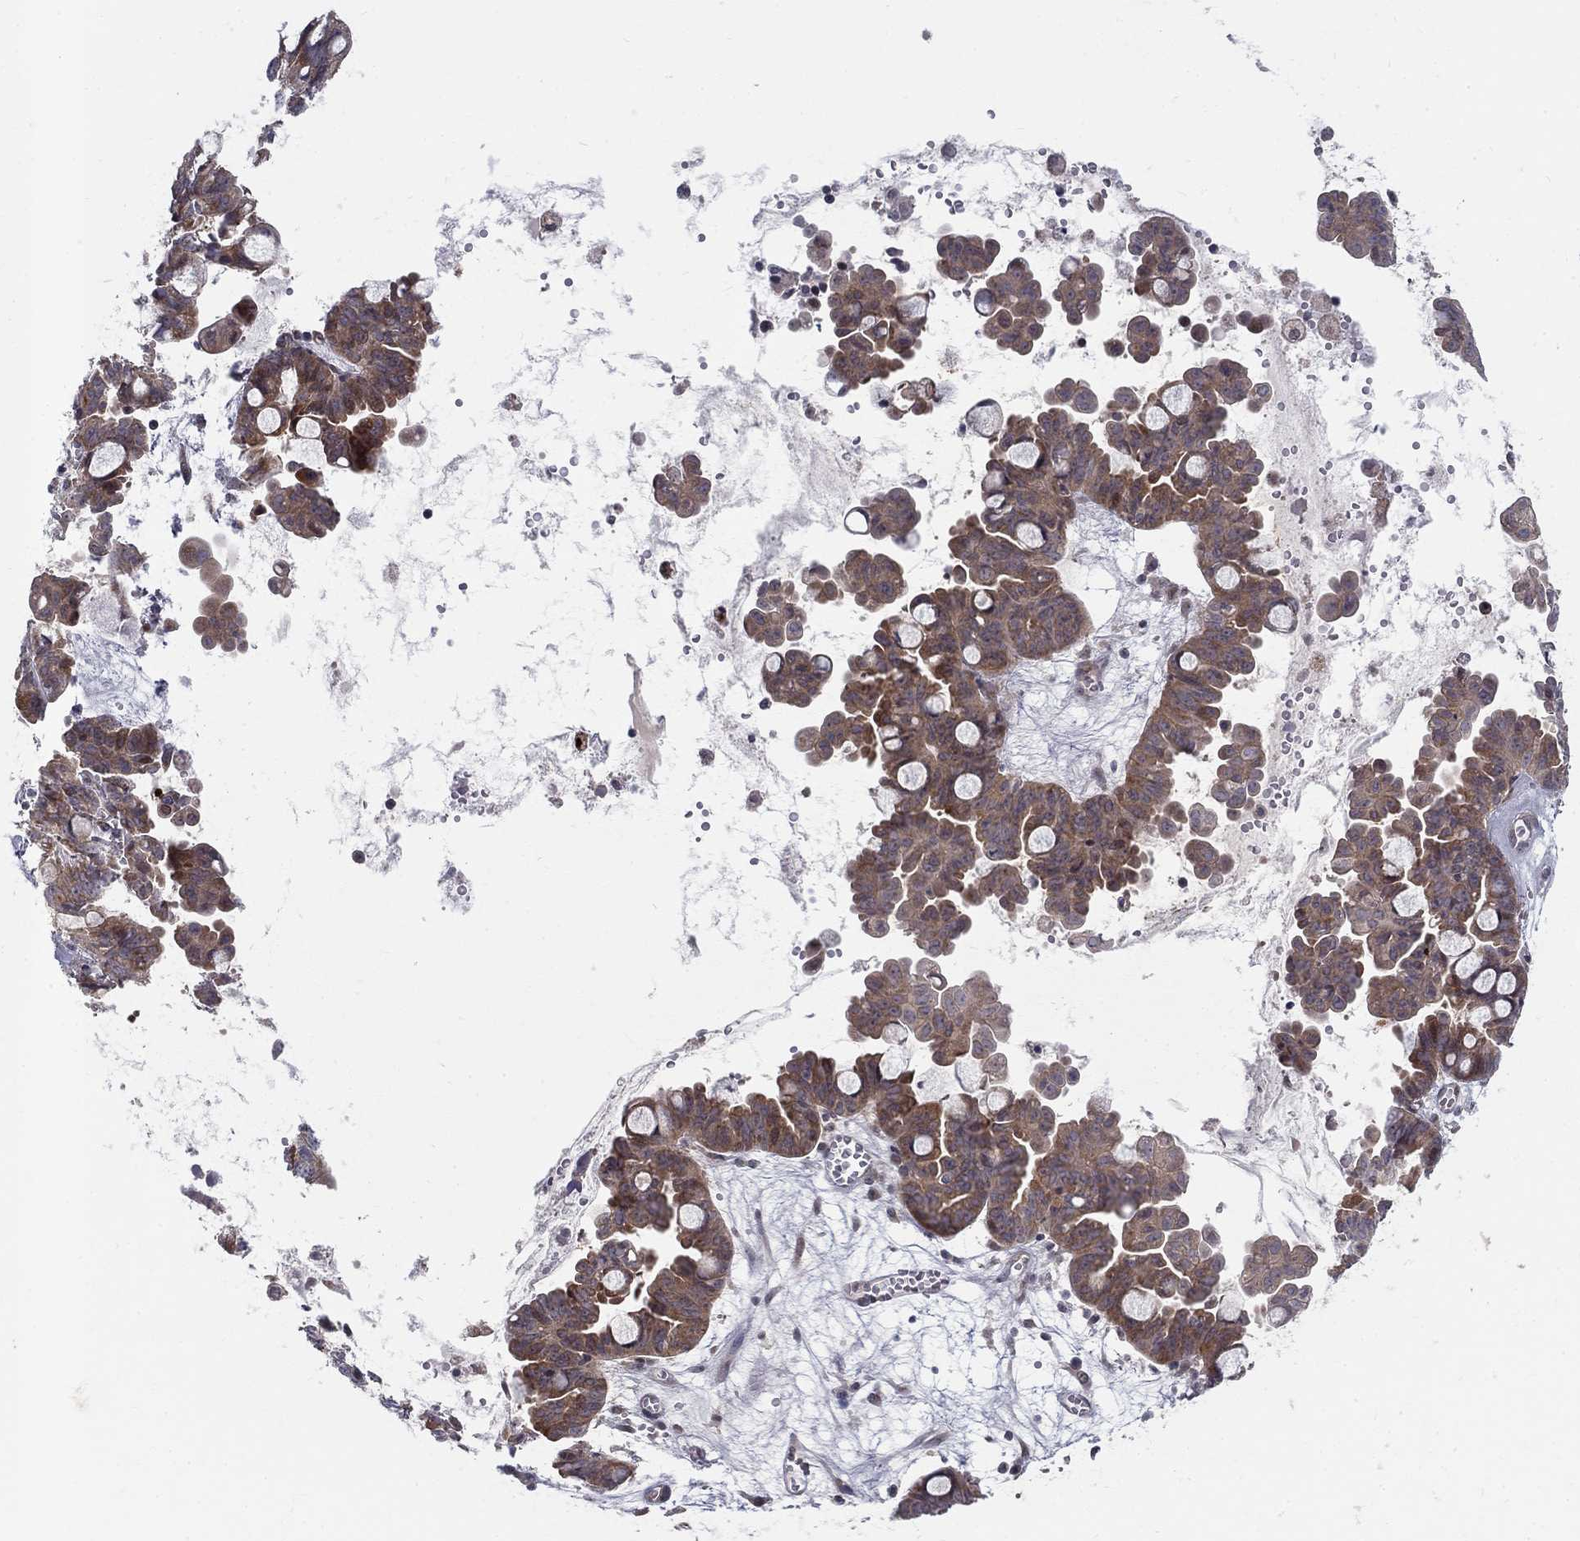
{"staining": {"intensity": "moderate", "quantity": "25%-75%", "location": "cytoplasmic/membranous"}, "tissue": "ovarian cancer", "cell_type": "Tumor cells", "image_type": "cancer", "snomed": [{"axis": "morphology", "description": "Cystadenocarcinoma, mucinous, NOS"}, {"axis": "topography", "description": "Ovary"}], "caption": "Moderate cytoplasmic/membranous expression is present in approximately 25%-75% of tumor cells in ovarian cancer (mucinous cystadenocarcinoma).", "gene": "WDR19", "patient": {"sex": "female", "age": 63}}